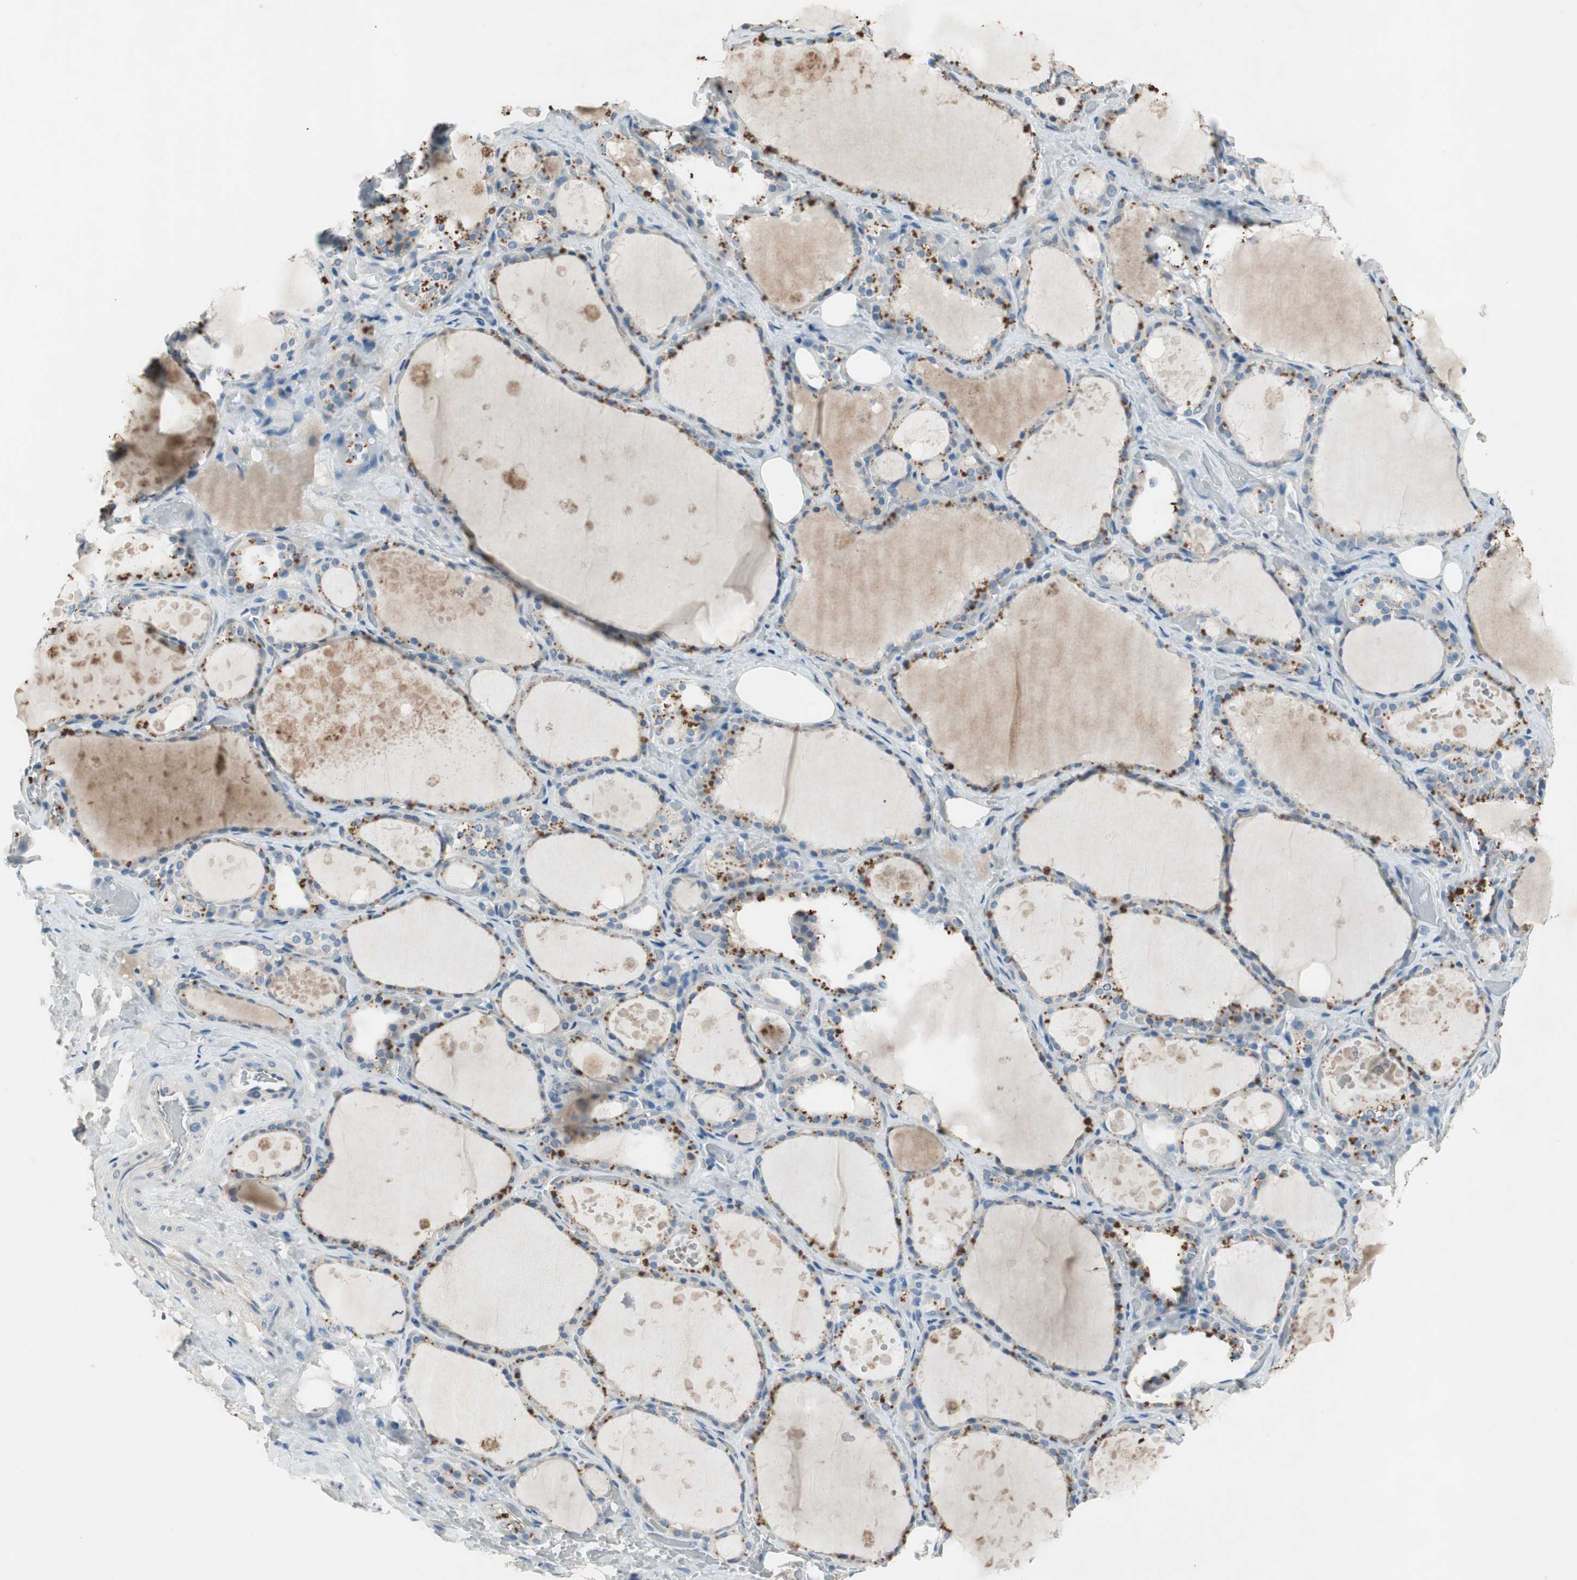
{"staining": {"intensity": "moderate", "quantity": "25%-75%", "location": "cytoplasmic/membranous"}, "tissue": "thyroid gland", "cell_type": "Glandular cells", "image_type": "normal", "snomed": [{"axis": "morphology", "description": "Normal tissue, NOS"}, {"axis": "topography", "description": "Thyroid gland"}], "caption": "Immunohistochemical staining of unremarkable human thyroid gland reveals moderate cytoplasmic/membranous protein expression in approximately 25%-75% of glandular cells.", "gene": "PRRG4", "patient": {"sex": "male", "age": 61}}